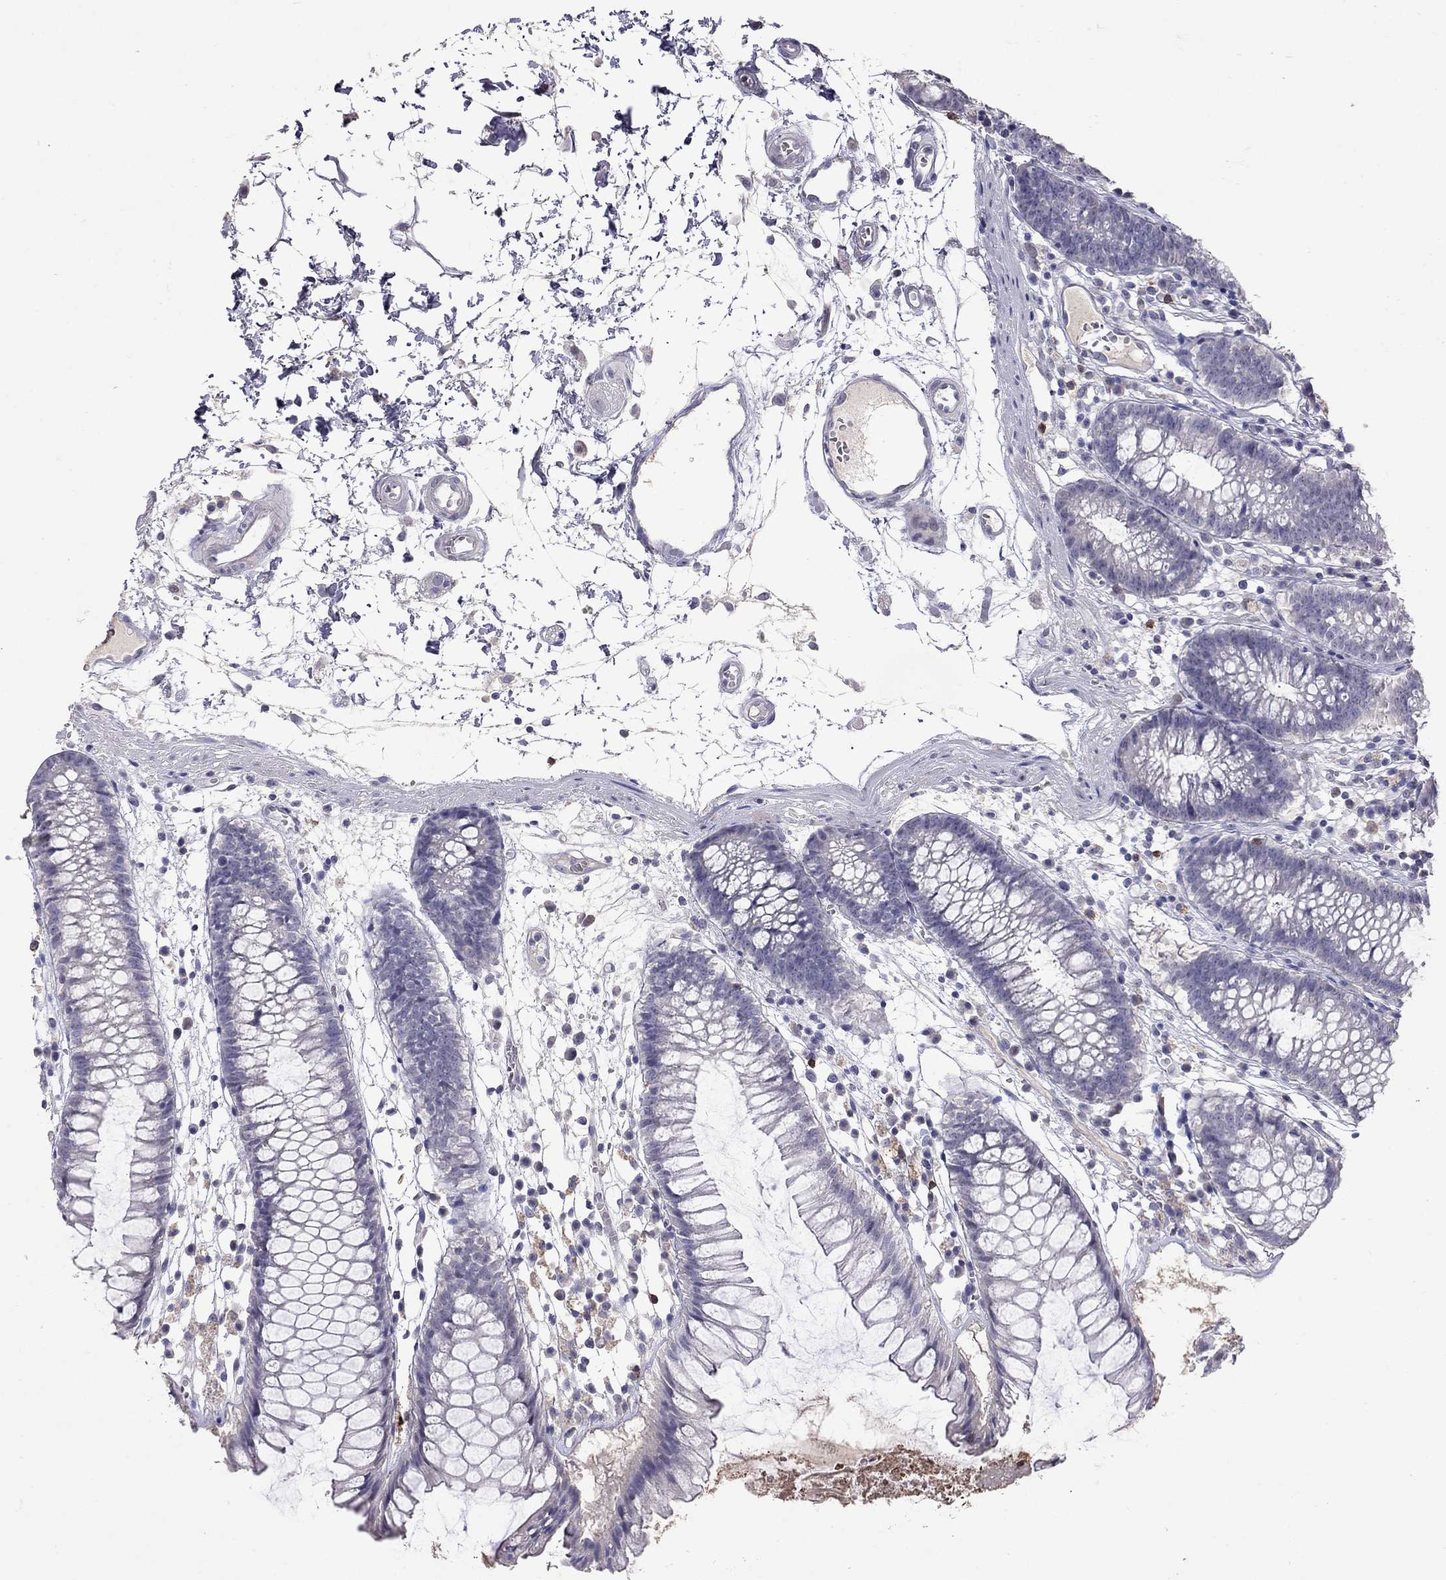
{"staining": {"intensity": "negative", "quantity": "none", "location": "none"}, "tissue": "colon", "cell_type": "Endothelial cells", "image_type": "normal", "snomed": [{"axis": "morphology", "description": "Normal tissue, NOS"}, {"axis": "morphology", "description": "Adenocarcinoma, NOS"}, {"axis": "topography", "description": "Colon"}], "caption": "Micrograph shows no protein positivity in endothelial cells of normal colon. Brightfield microscopy of IHC stained with DAB (brown) and hematoxylin (blue), captured at high magnification.", "gene": "CD8B", "patient": {"sex": "male", "age": 65}}